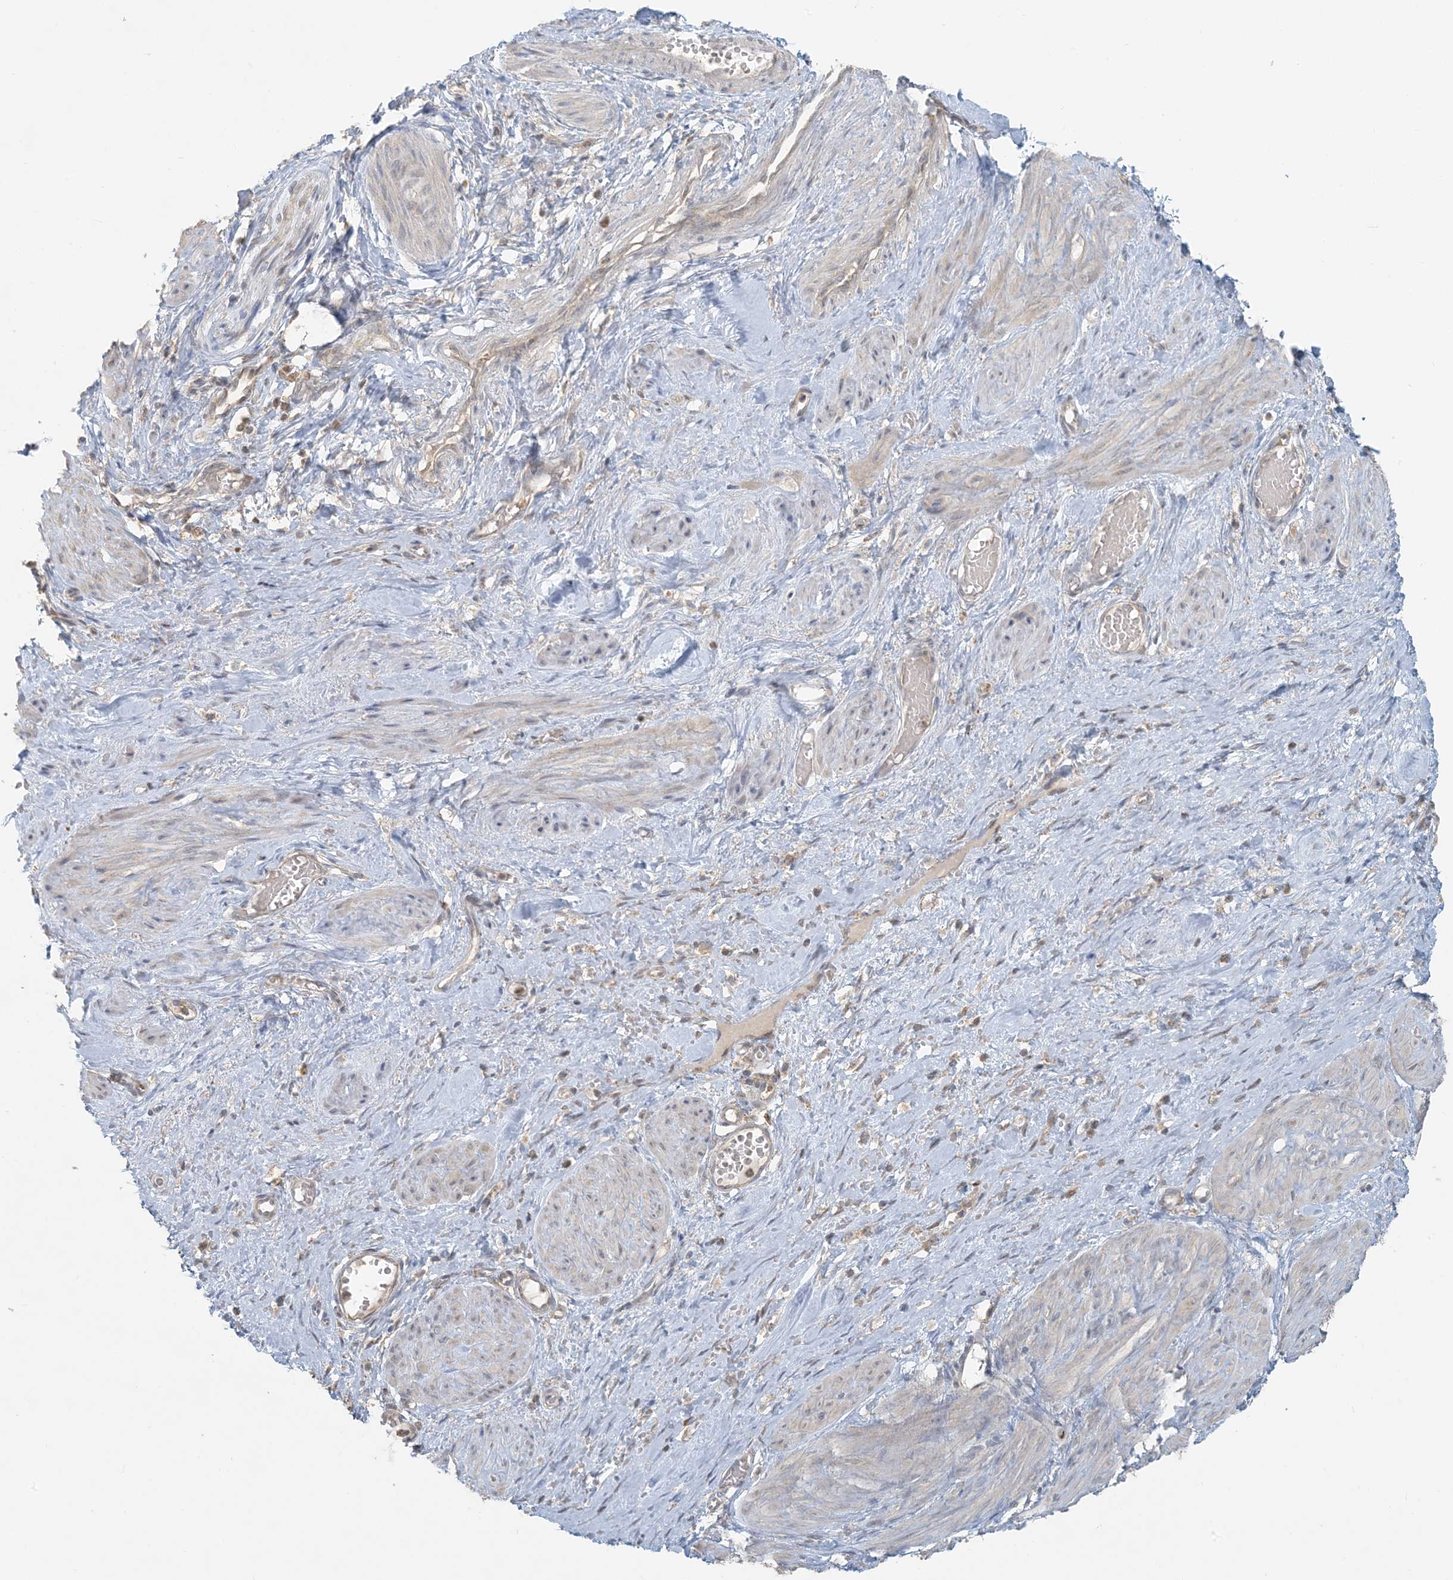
{"staining": {"intensity": "negative", "quantity": "none", "location": "none"}, "tissue": "smooth muscle", "cell_type": "Smooth muscle cells", "image_type": "normal", "snomed": [{"axis": "morphology", "description": "Normal tissue, NOS"}, {"axis": "topography", "description": "Endometrium"}], "caption": "Smooth muscle cells are negative for protein expression in unremarkable human smooth muscle. The staining was performed using DAB (3,3'-diaminobenzidine) to visualize the protein expression in brown, while the nuclei were stained in blue with hematoxylin (Magnification: 20x).", "gene": "HACL1", "patient": {"sex": "female", "age": 33}}